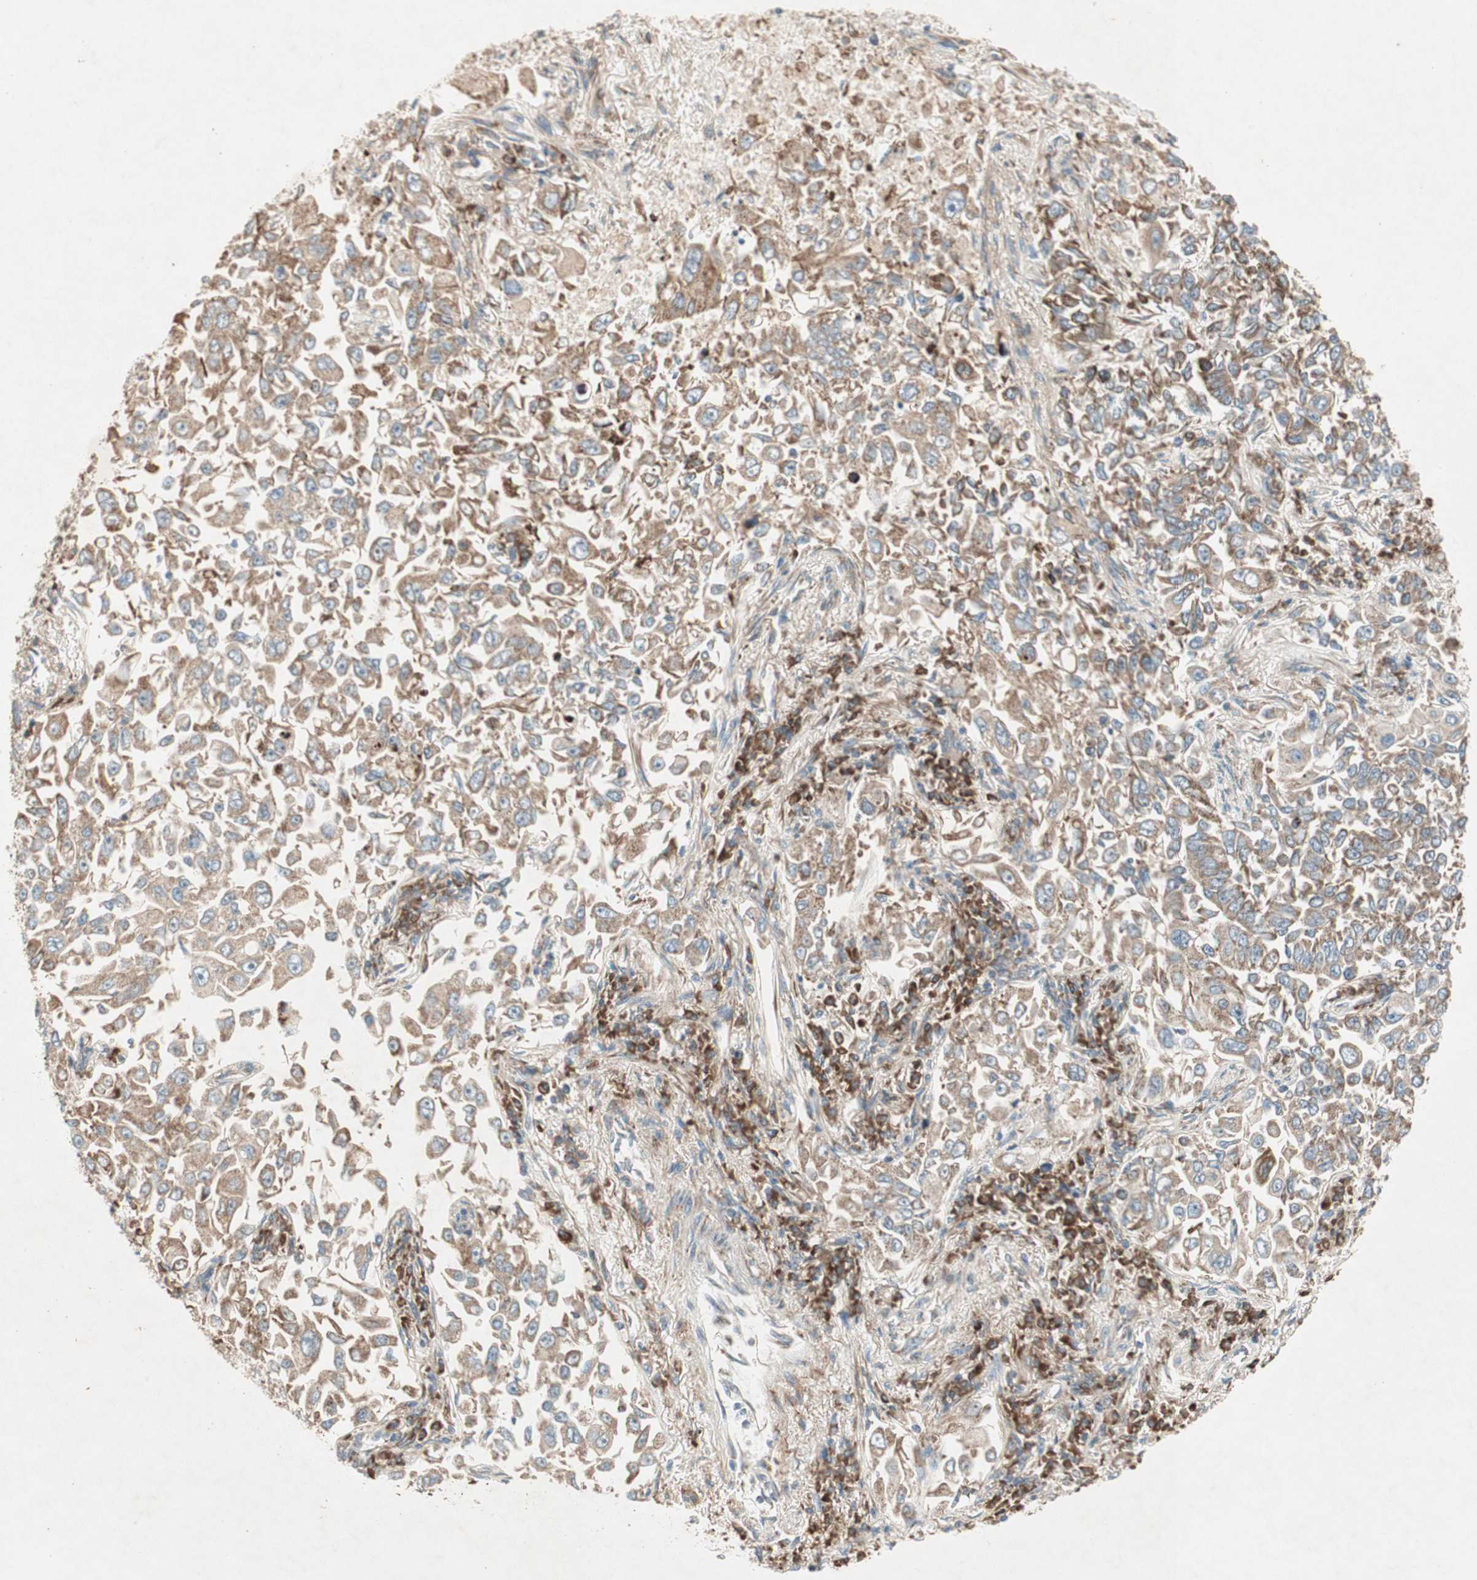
{"staining": {"intensity": "moderate", "quantity": ">75%", "location": "cytoplasmic/membranous"}, "tissue": "lung cancer", "cell_type": "Tumor cells", "image_type": "cancer", "snomed": [{"axis": "morphology", "description": "Adenocarcinoma, NOS"}, {"axis": "topography", "description": "Lung"}], "caption": "Immunohistochemical staining of lung cancer displays moderate cytoplasmic/membranous protein staining in approximately >75% of tumor cells.", "gene": "RPL23", "patient": {"sex": "male", "age": 84}}